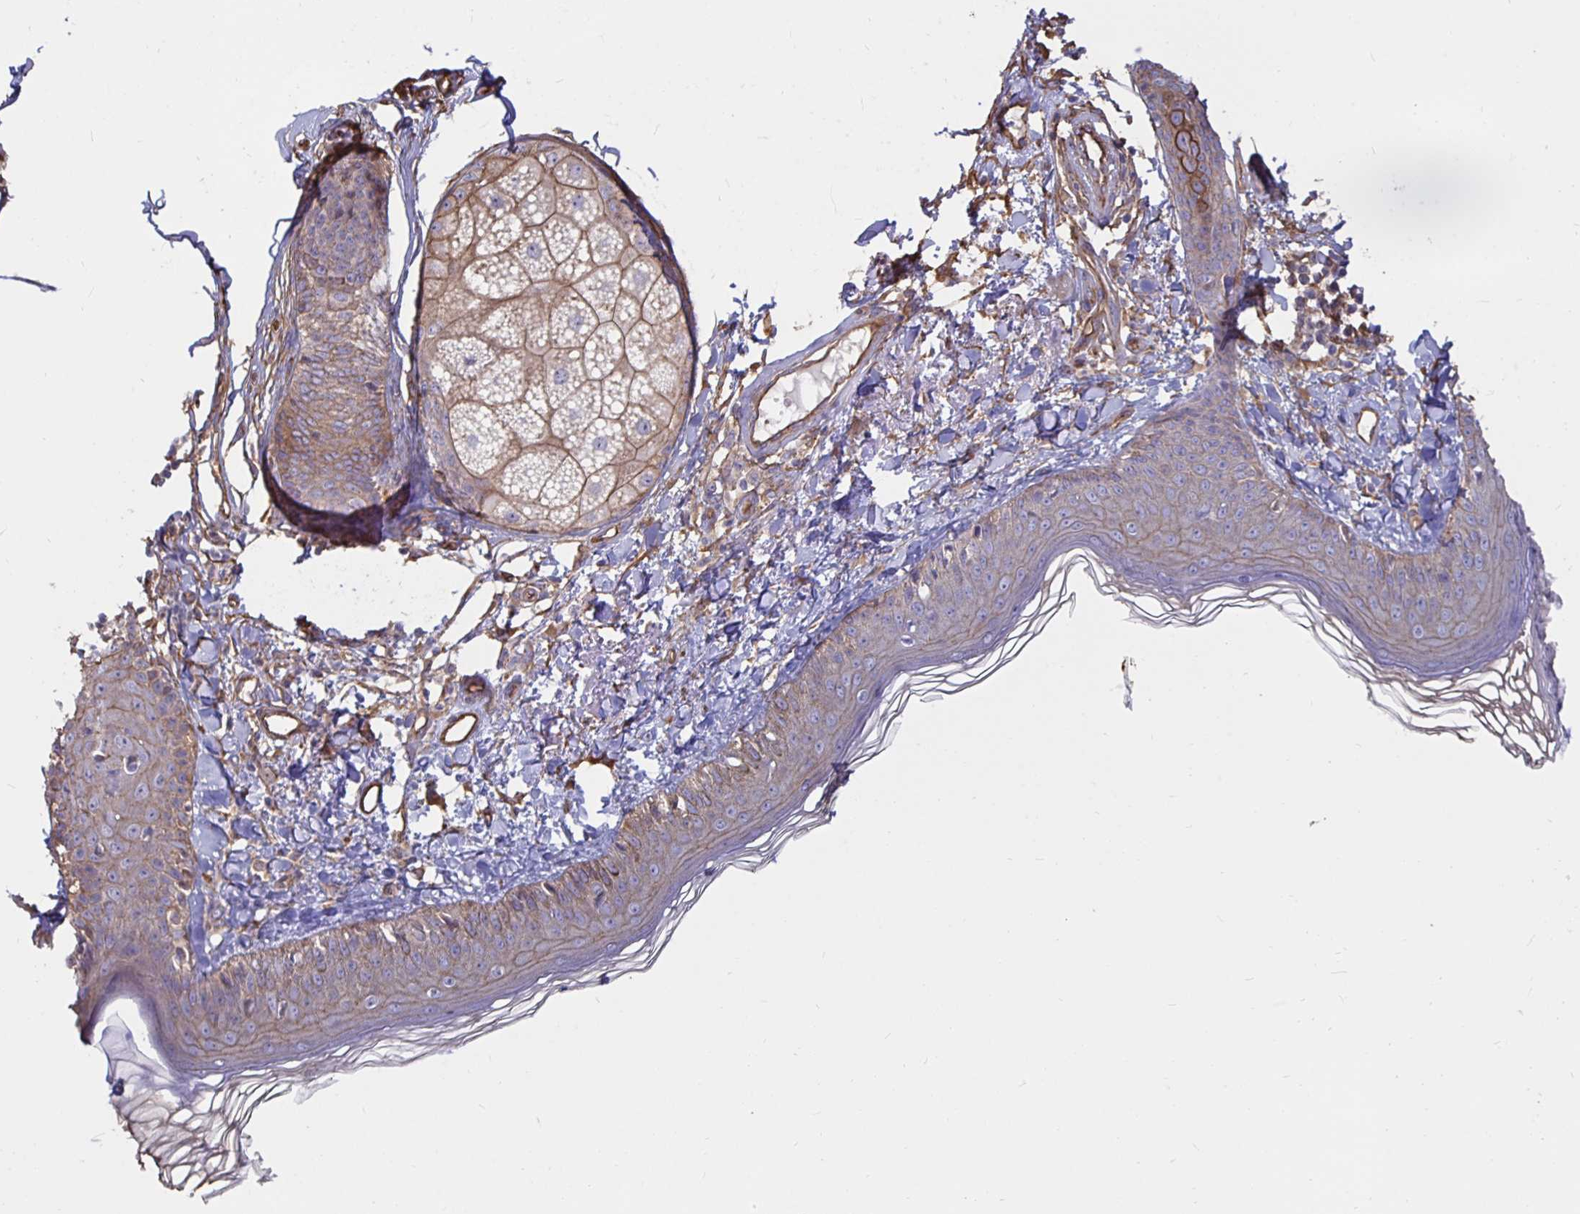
{"staining": {"intensity": "moderate", "quantity": "25%-75%", "location": "cytoplasmic/membranous"}, "tissue": "skin", "cell_type": "Fibroblasts", "image_type": "normal", "snomed": [{"axis": "morphology", "description": "Normal tissue, NOS"}, {"axis": "topography", "description": "Skin"}], "caption": "Immunohistochemical staining of normal human skin demonstrates medium levels of moderate cytoplasmic/membranous positivity in about 25%-75% of fibroblasts. (DAB (3,3'-diaminobenzidine) IHC with brightfield microscopy, high magnification).", "gene": "ARHGEF39", "patient": {"sex": "male", "age": 76}}